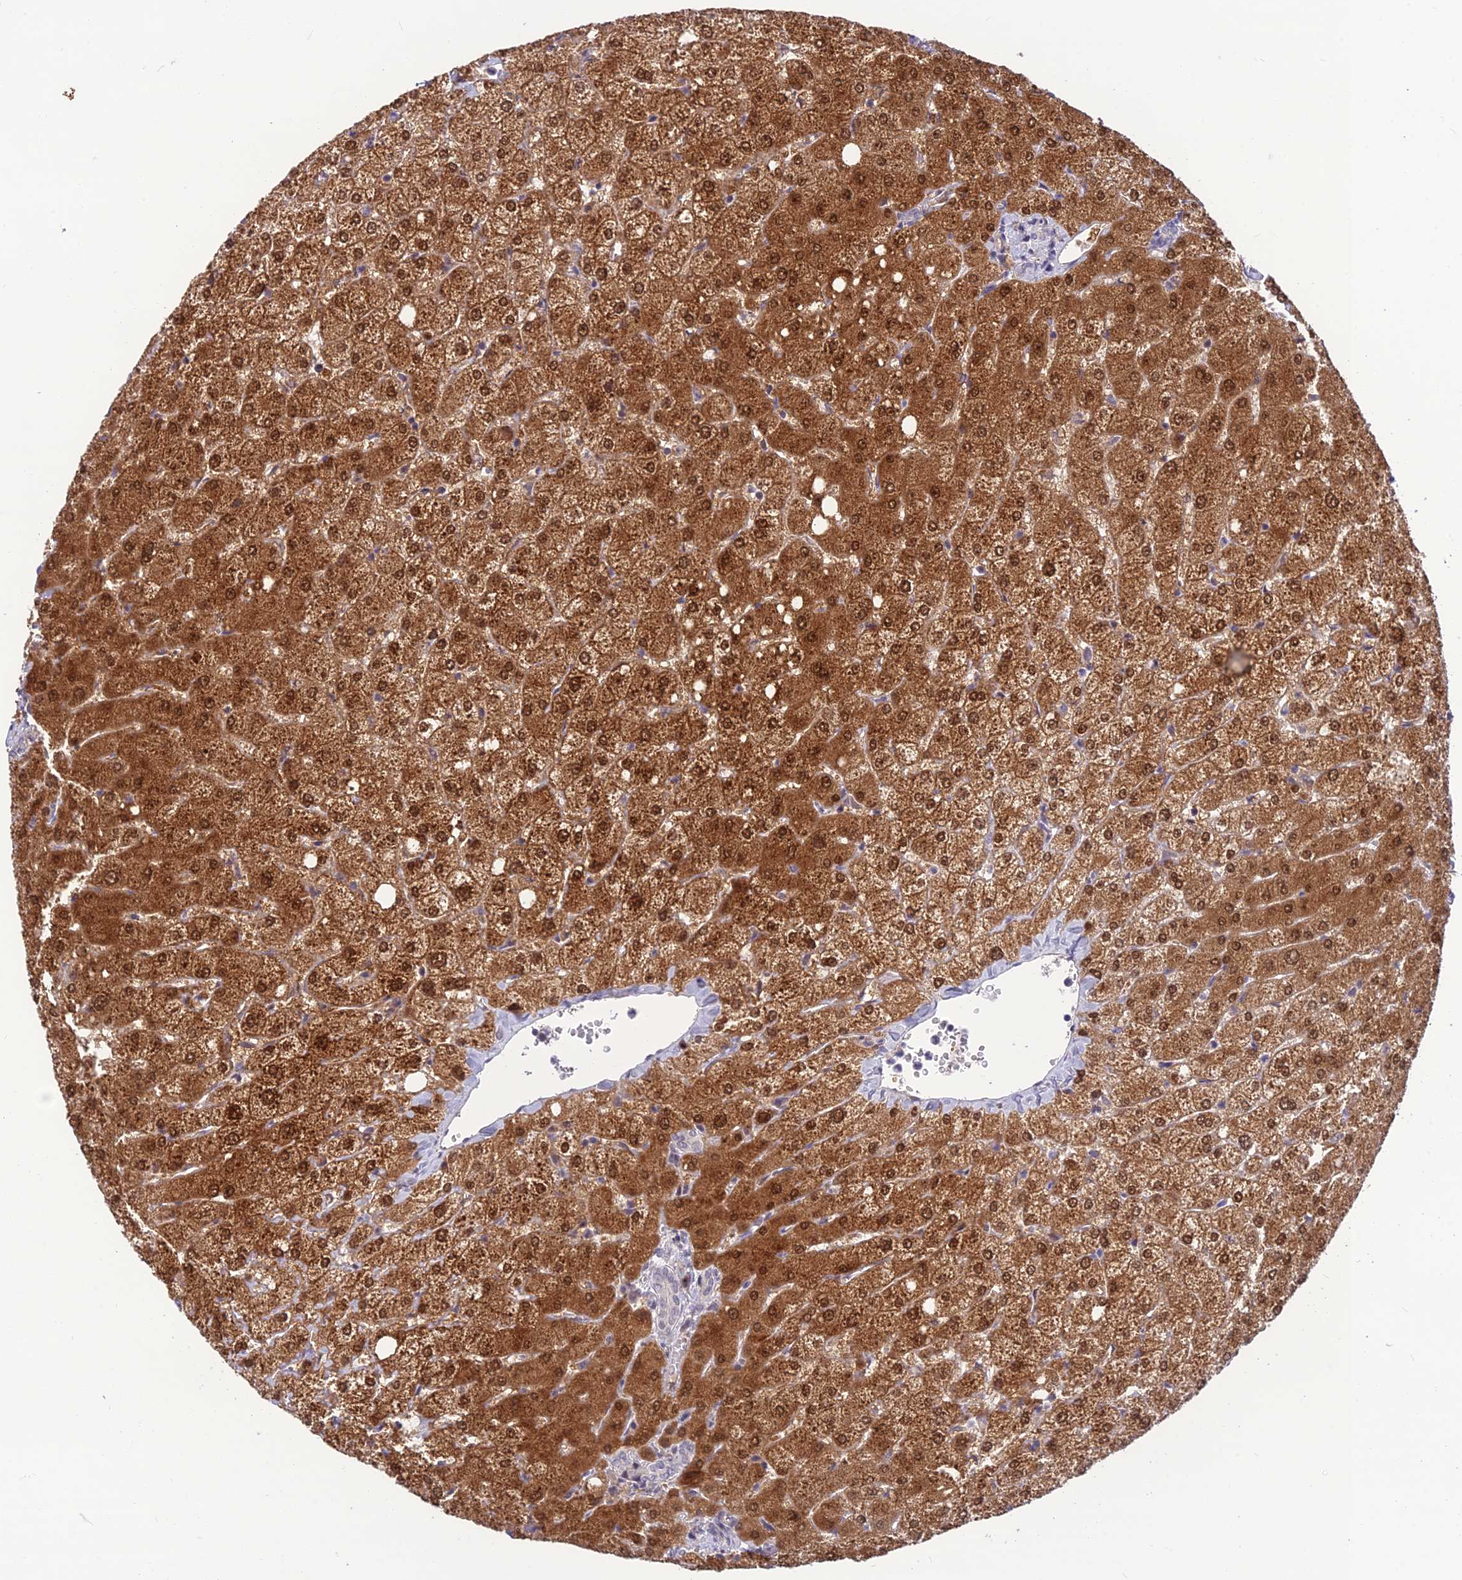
{"staining": {"intensity": "negative", "quantity": "none", "location": "none"}, "tissue": "liver", "cell_type": "Cholangiocytes", "image_type": "normal", "snomed": [{"axis": "morphology", "description": "Normal tissue, NOS"}, {"axis": "topography", "description": "Liver"}], "caption": "Protein analysis of benign liver reveals no significant staining in cholangiocytes. Brightfield microscopy of immunohistochemistry (IHC) stained with DAB (brown) and hematoxylin (blue), captured at high magnification.", "gene": "ASPDH", "patient": {"sex": "female", "age": 54}}